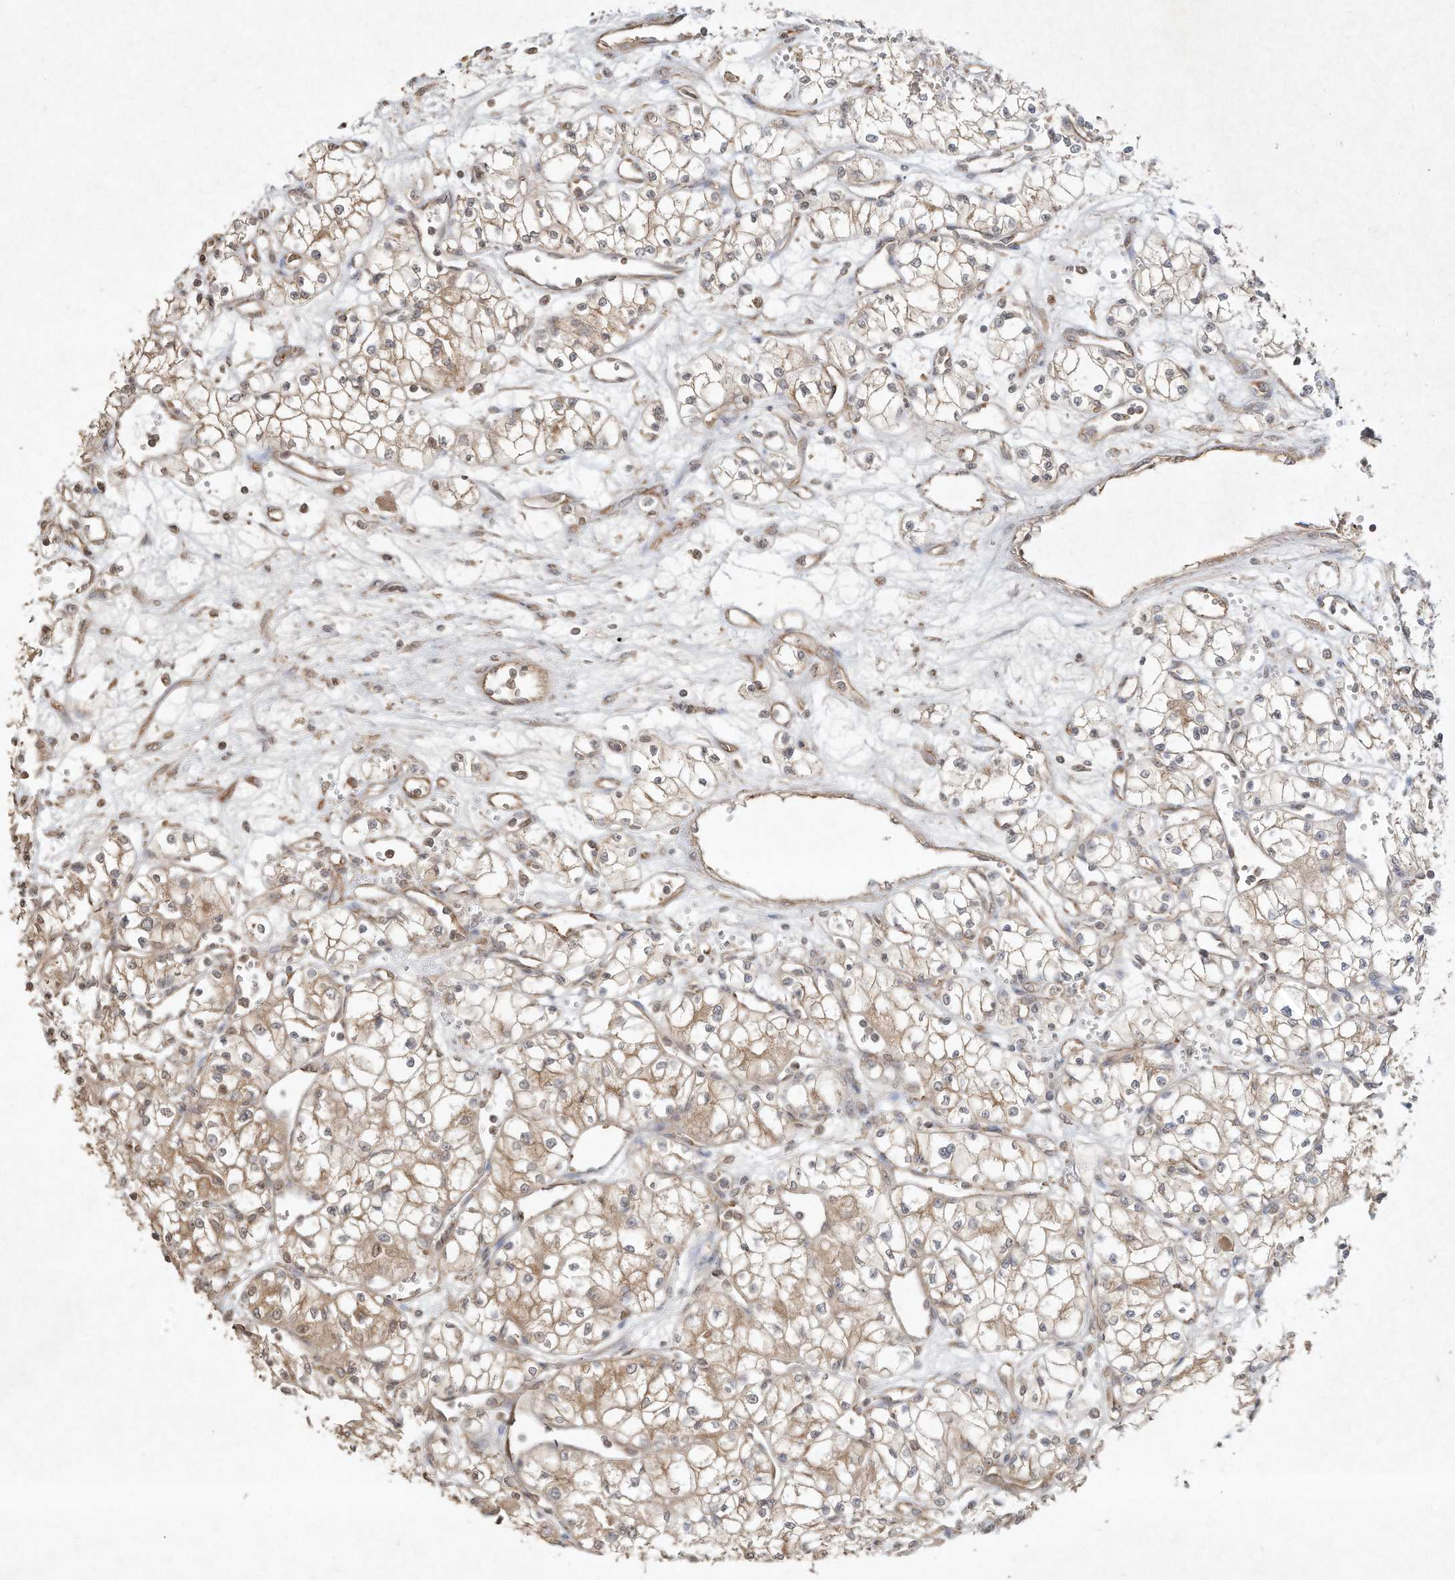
{"staining": {"intensity": "weak", "quantity": "25%-75%", "location": "cytoplasmic/membranous"}, "tissue": "renal cancer", "cell_type": "Tumor cells", "image_type": "cancer", "snomed": [{"axis": "morphology", "description": "Normal tissue, NOS"}, {"axis": "morphology", "description": "Adenocarcinoma, NOS"}, {"axis": "topography", "description": "Kidney"}], "caption": "This is an image of immunohistochemistry (IHC) staining of renal cancer (adenocarcinoma), which shows weak positivity in the cytoplasmic/membranous of tumor cells.", "gene": "DYNC1I2", "patient": {"sex": "male", "age": 59}}